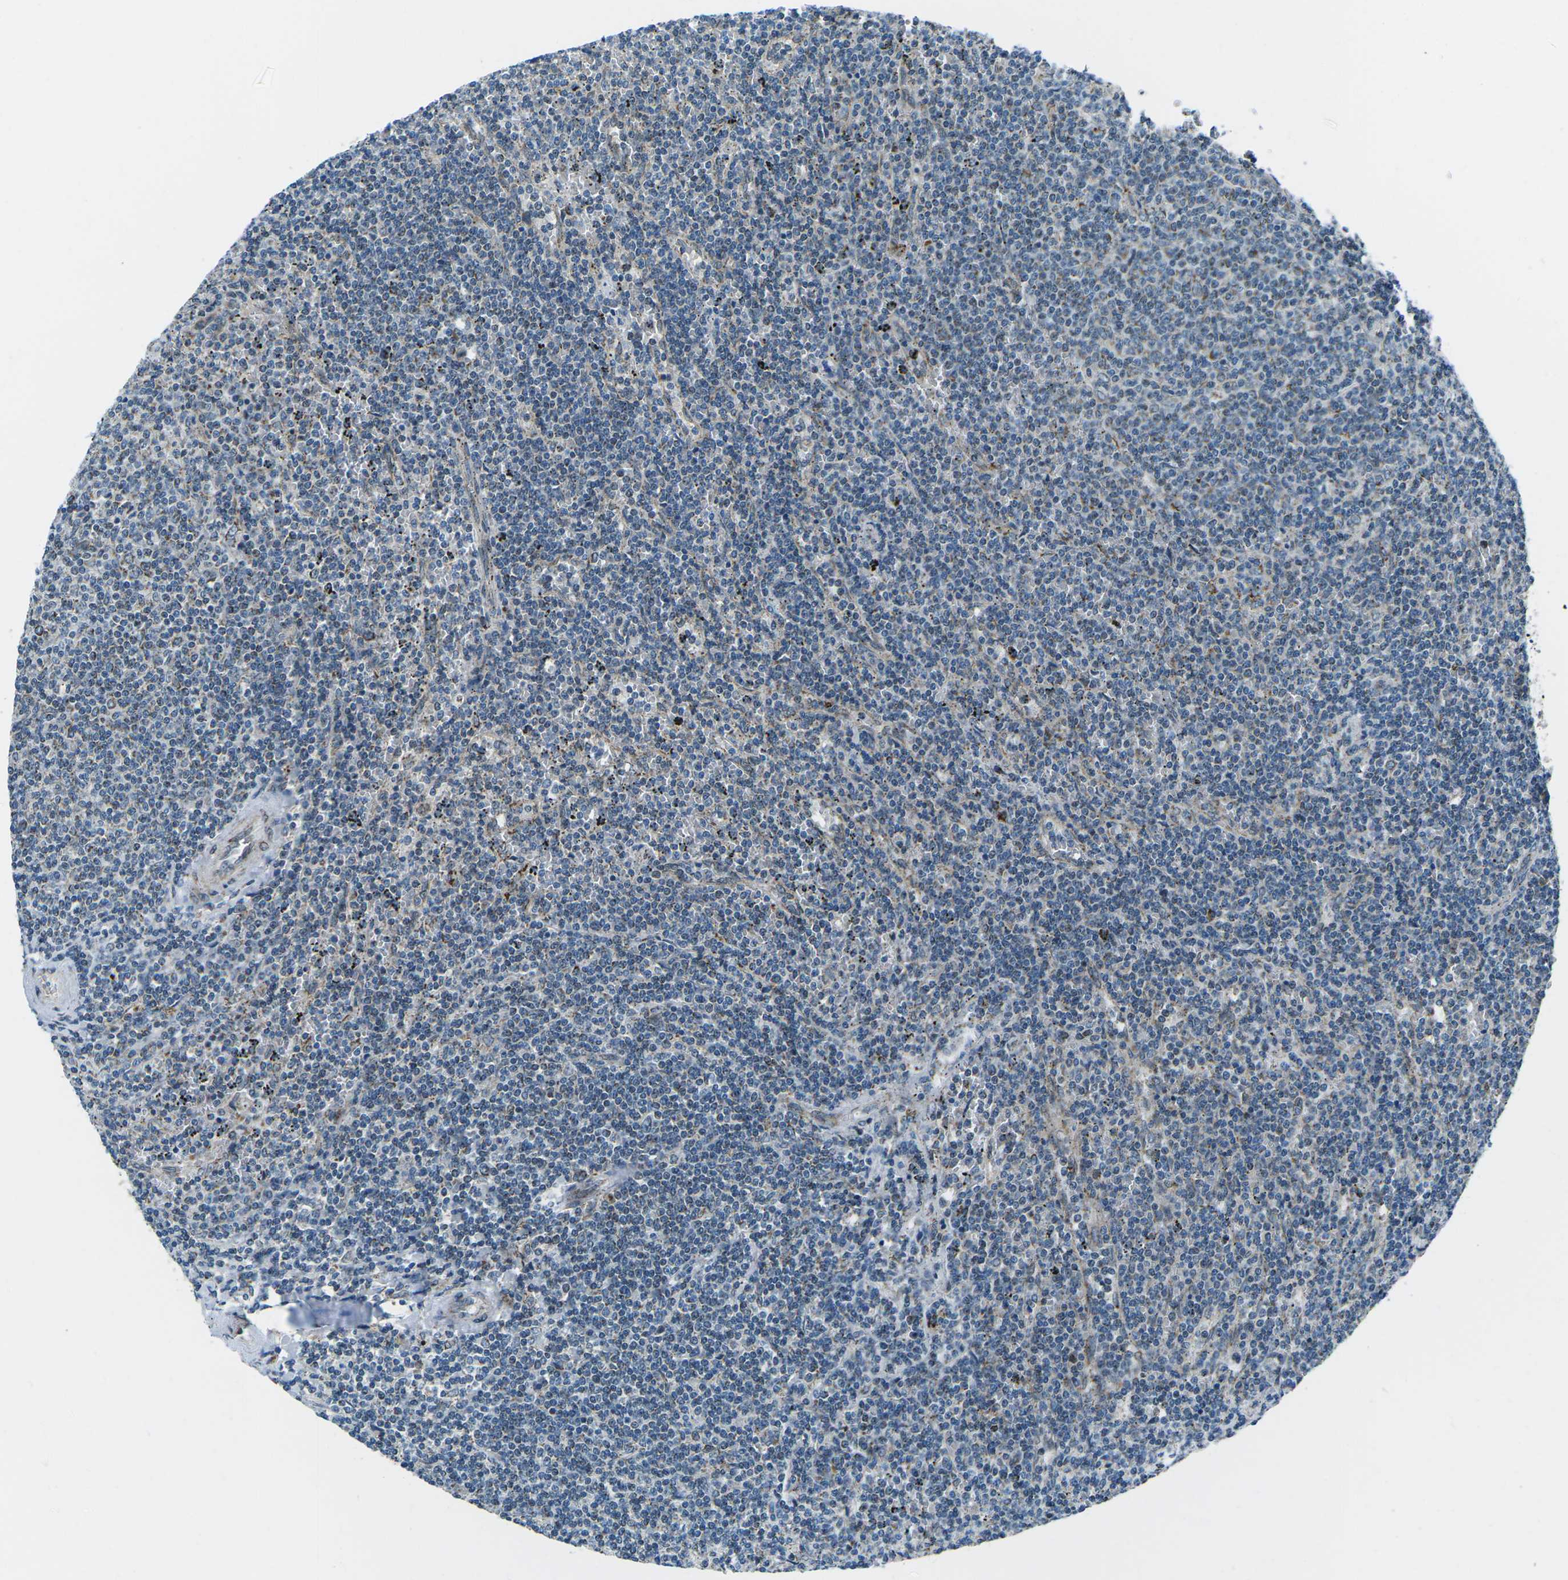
{"staining": {"intensity": "negative", "quantity": "none", "location": "none"}, "tissue": "lymphoma", "cell_type": "Tumor cells", "image_type": "cancer", "snomed": [{"axis": "morphology", "description": "Malignant lymphoma, non-Hodgkin's type, Low grade"}, {"axis": "topography", "description": "Spleen"}], "caption": "The photomicrograph demonstrates no staining of tumor cells in malignant lymphoma, non-Hodgkin's type (low-grade).", "gene": "RFESD", "patient": {"sex": "female", "age": 50}}